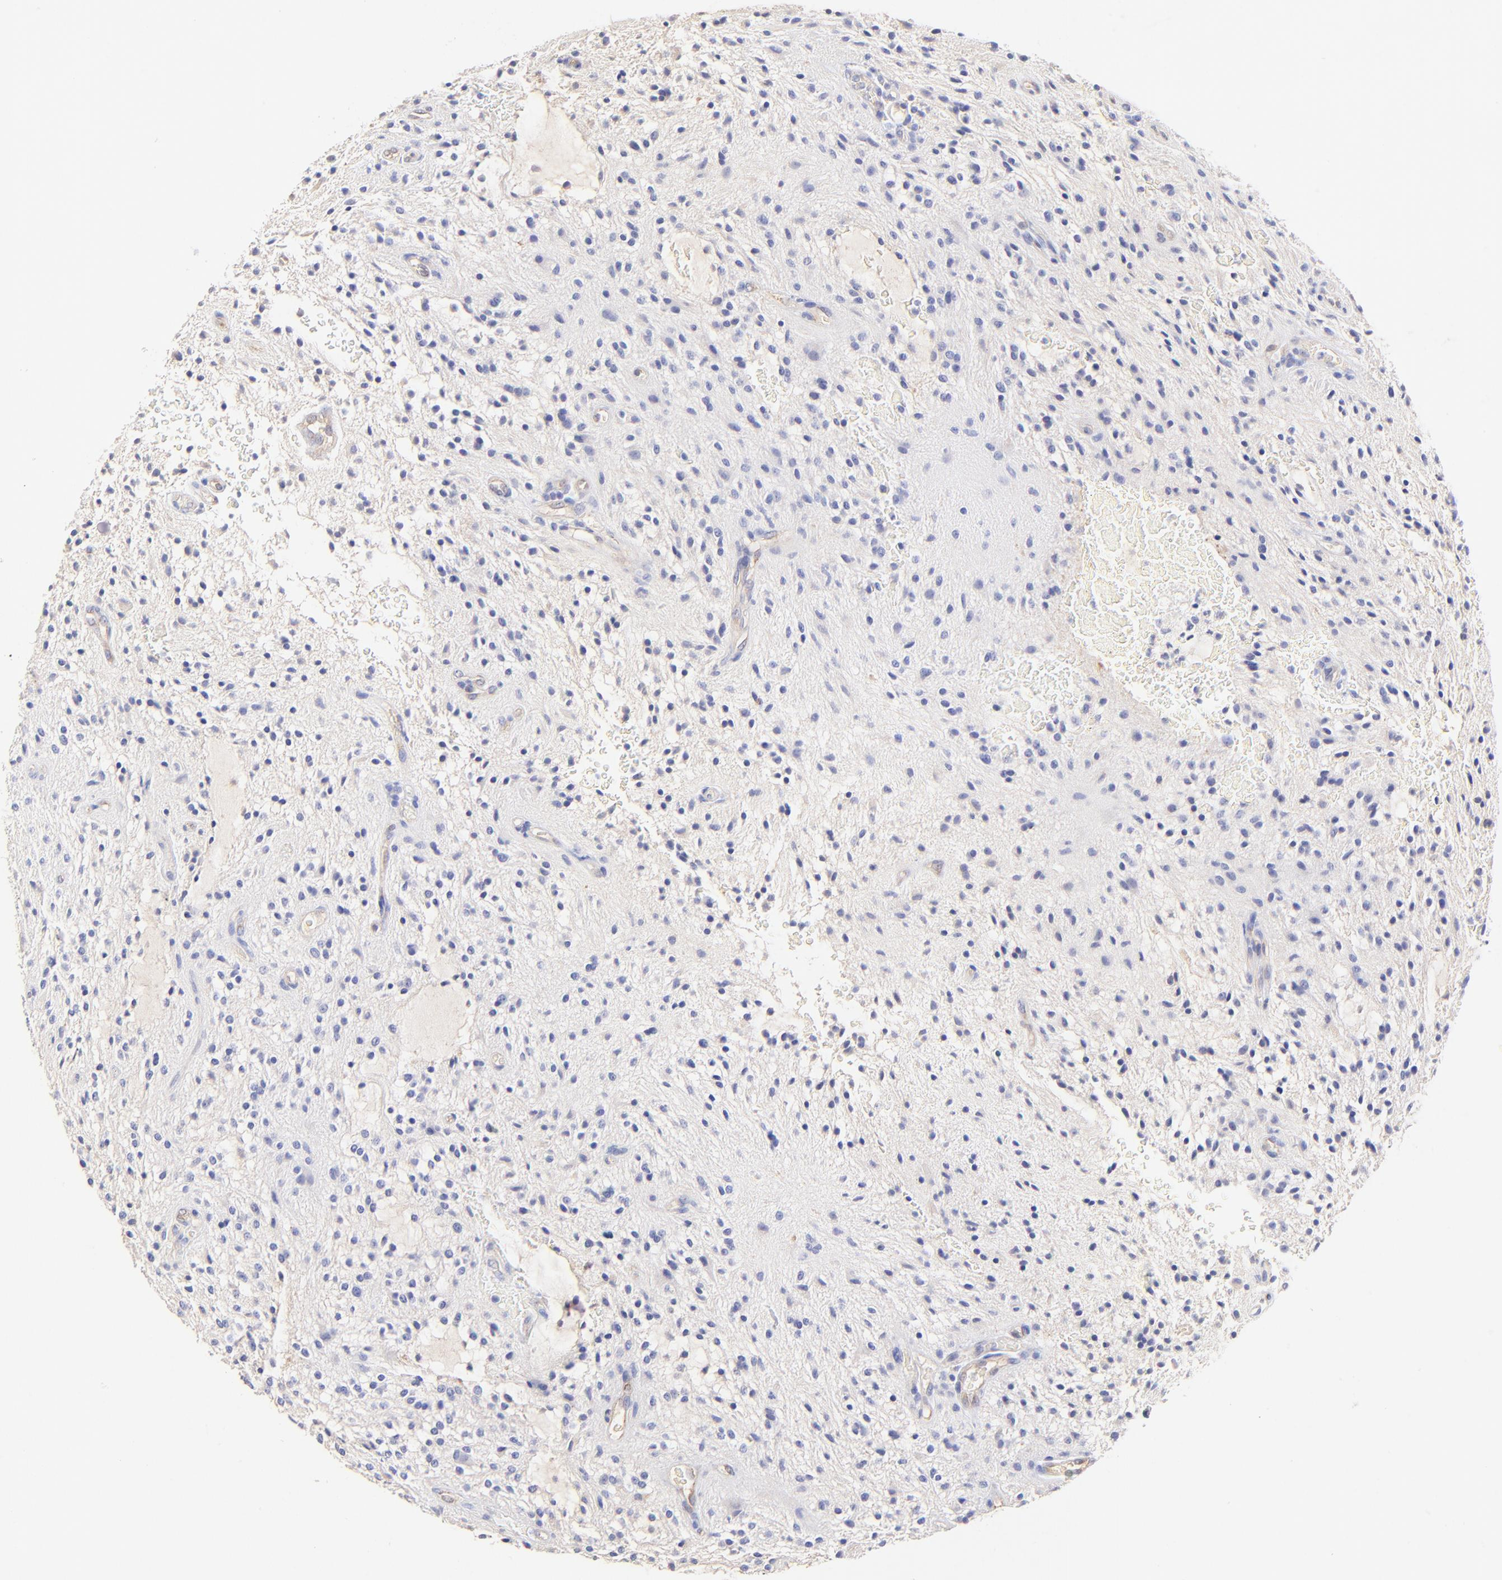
{"staining": {"intensity": "negative", "quantity": "none", "location": "none"}, "tissue": "glioma", "cell_type": "Tumor cells", "image_type": "cancer", "snomed": [{"axis": "morphology", "description": "Glioma, malignant, NOS"}, {"axis": "topography", "description": "Cerebellum"}], "caption": "A high-resolution micrograph shows immunohistochemistry staining of glioma (malignant), which exhibits no significant positivity in tumor cells.", "gene": "ASB9", "patient": {"sex": "female", "age": 10}}